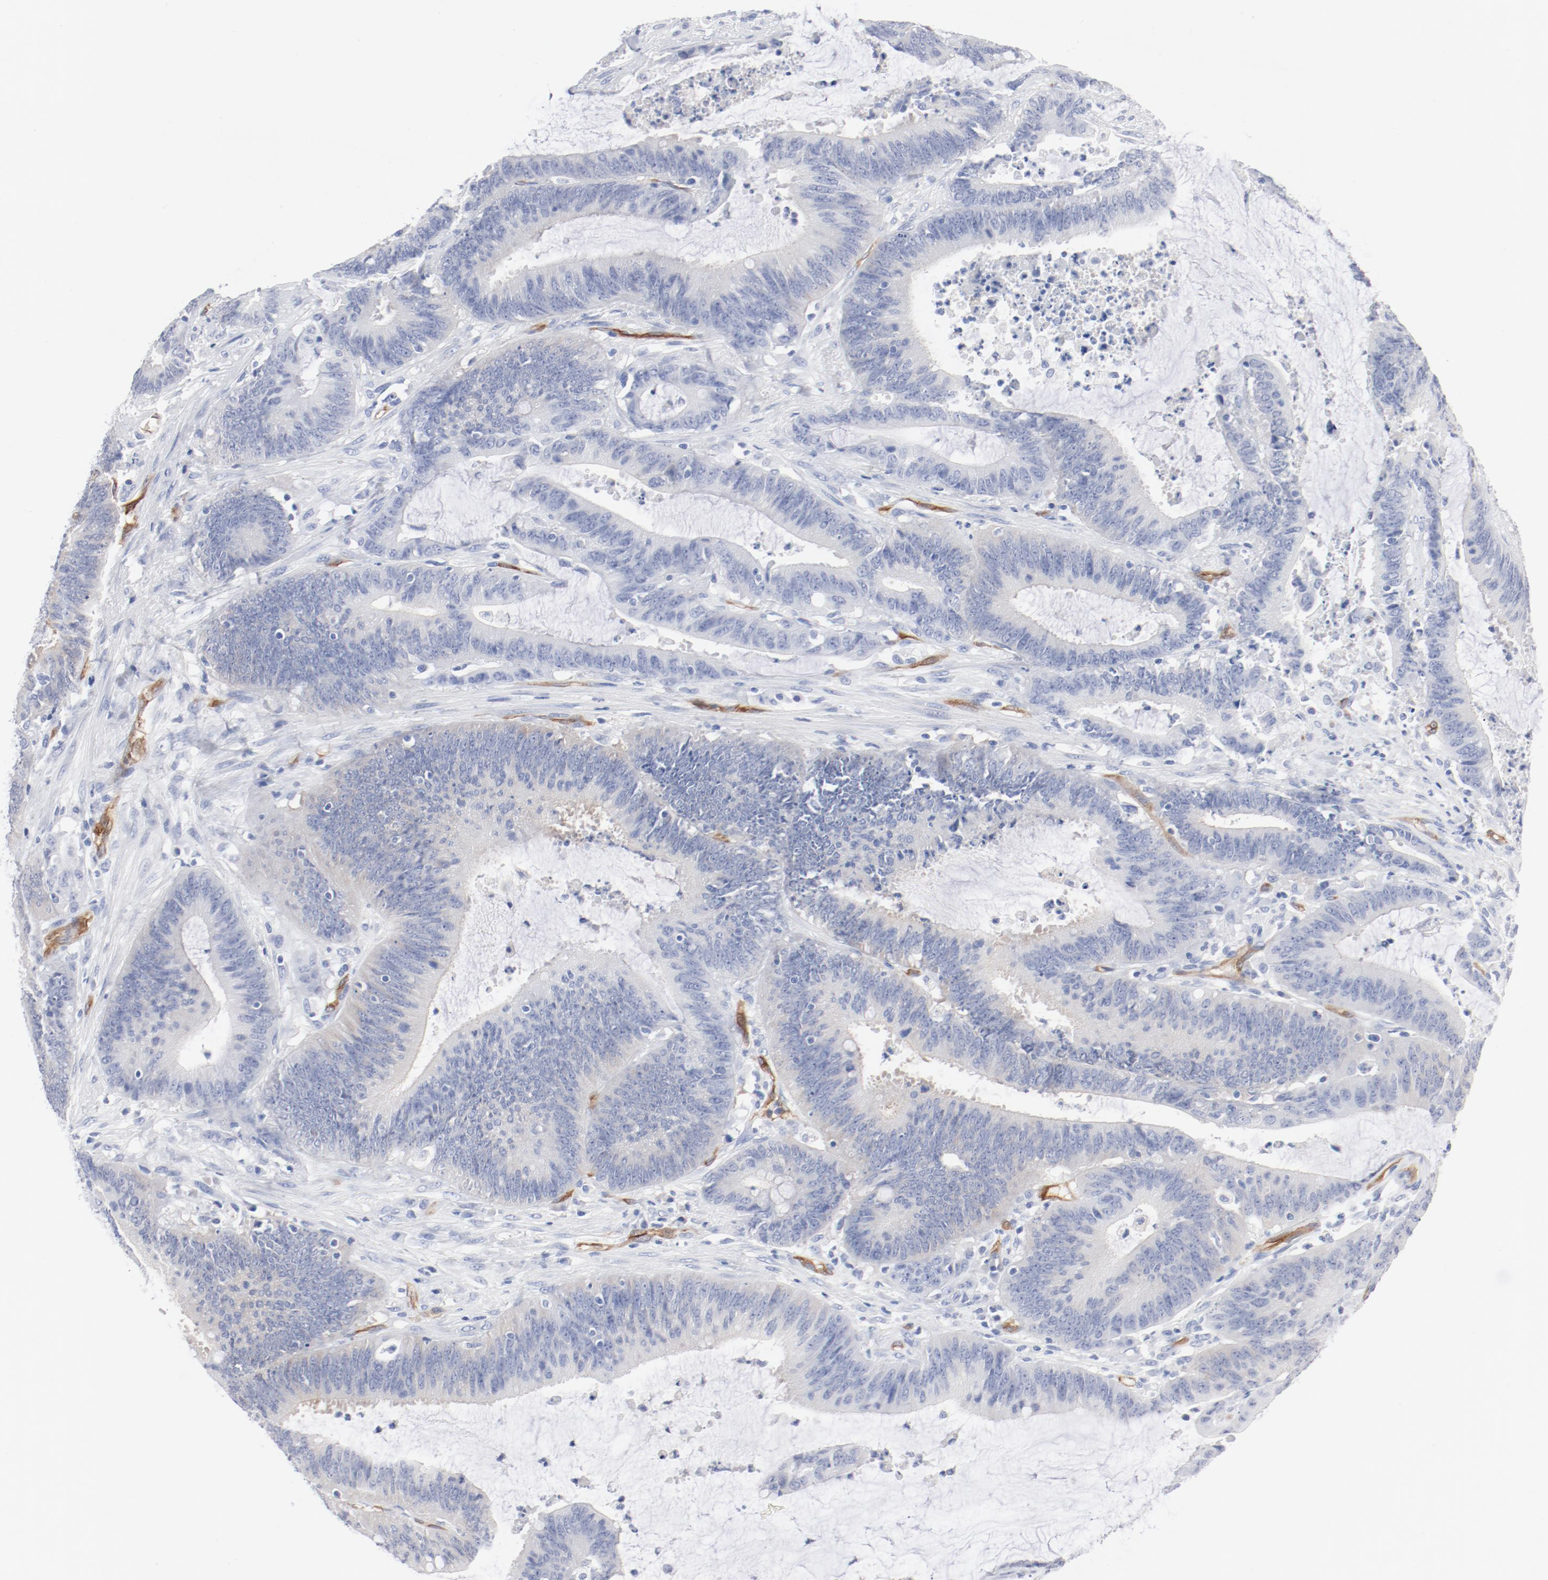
{"staining": {"intensity": "weak", "quantity": "25%-75%", "location": "cytoplasmic/membranous"}, "tissue": "colorectal cancer", "cell_type": "Tumor cells", "image_type": "cancer", "snomed": [{"axis": "morphology", "description": "Adenocarcinoma, NOS"}, {"axis": "topography", "description": "Rectum"}], "caption": "Approximately 25%-75% of tumor cells in colorectal cancer reveal weak cytoplasmic/membranous protein expression as visualized by brown immunohistochemical staining.", "gene": "SHANK3", "patient": {"sex": "female", "age": 66}}